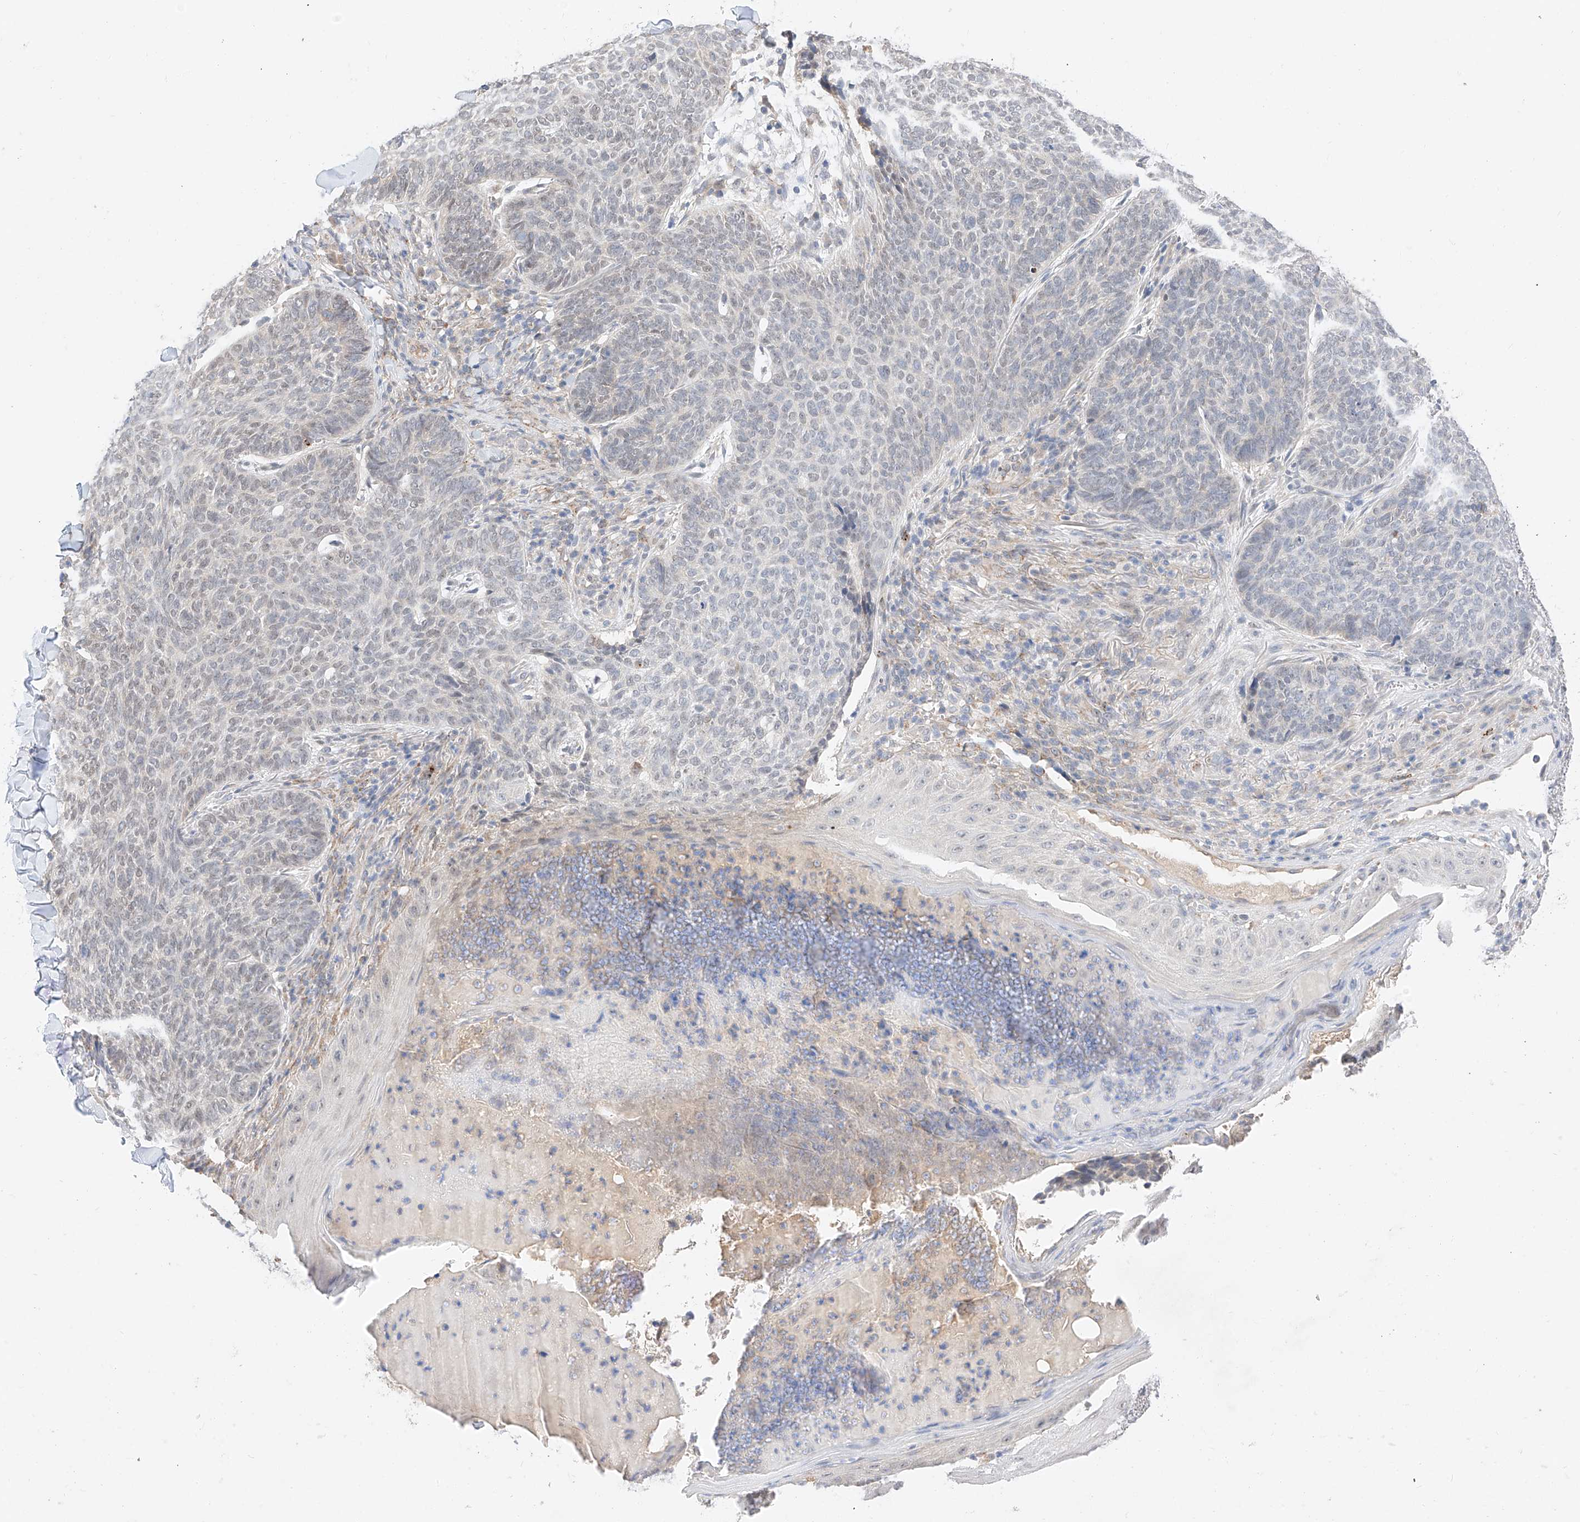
{"staining": {"intensity": "negative", "quantity": "none", "location": "none"}, "tissue": "skin cancer", "cell_type": "Tumor cells", "image_type": "cancer", "snomed": [{"axis": "morphology", "description": "Normal tissue, NOS"}, {"axis": "morphology", "description": "Basal cell carcinoma"}, {"axis": "topography", "description": "Skin"}], "caption": "Tumor cells show no significant protein expression in basal cell carcinoma (skin). (DAB (3,3'-diaminobenzidine) immunohistochemistry with hematoxylin counter stain).", "gene": "IL22RA2", "patient": {"sex": "male", "age": 50}}